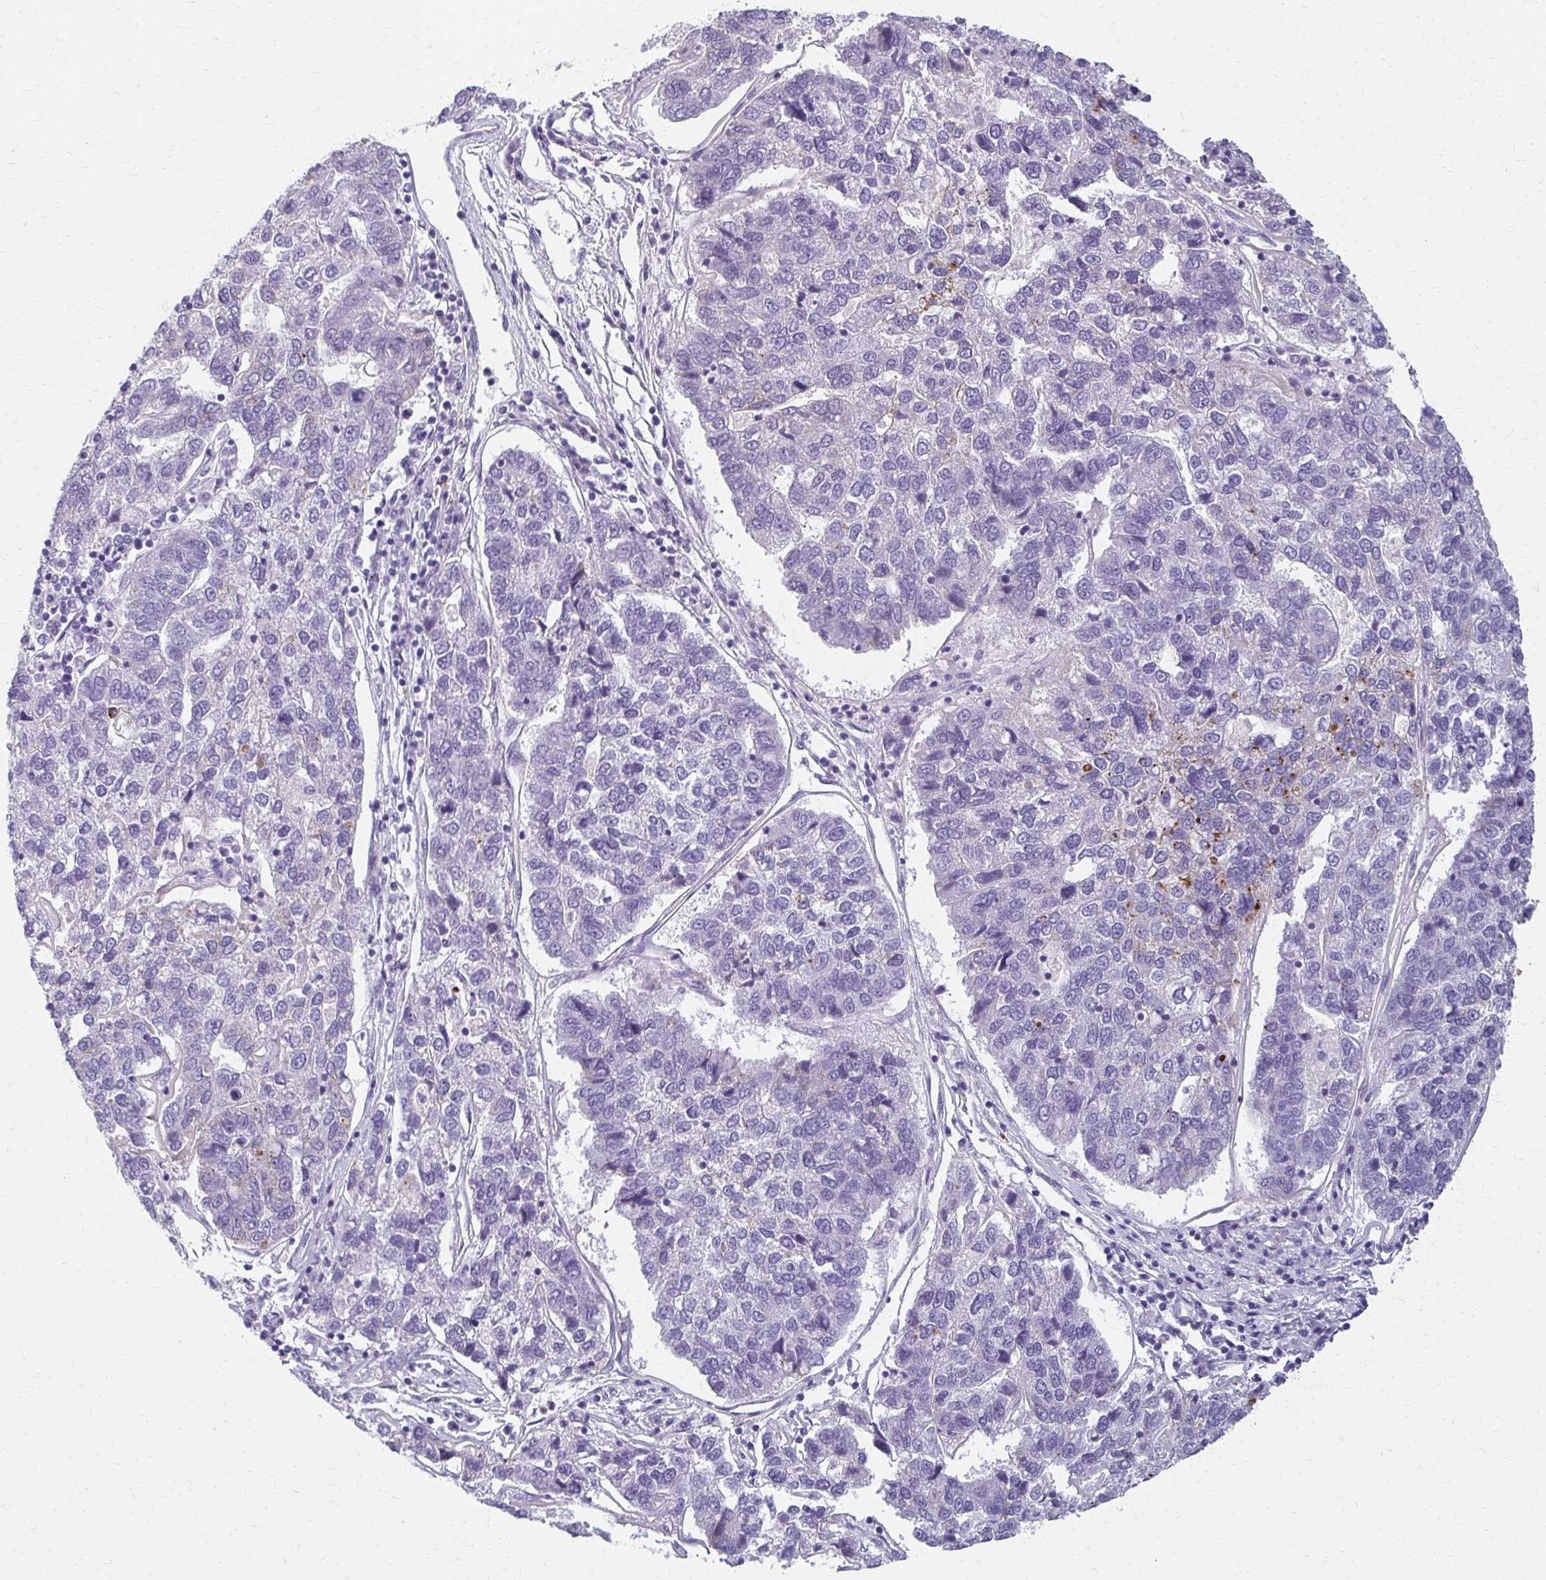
{"staining": {"intensity": "negative", "quantity": "none", "location": "none"}, "tissue": "pancreatic cancer", "cell_type": "Tumor cells", "image_type": "cancer", "snomed": [{"axis": "morphology", "description": "Adenocarcinoma, NOS"}, {"axis": "topography", "description": "Pancreas"}], "caption": "High magnification brightfield microscopy of pancreatic cancer (adenocarcinoma) stained with DAB (3,3'-diaminobenzidine) (brown) and counterstained with hematoxylin (blue): tumor cells show no significant expression.", "gene": "BBS12", "patient": {"sex": "female", "age": 61}}